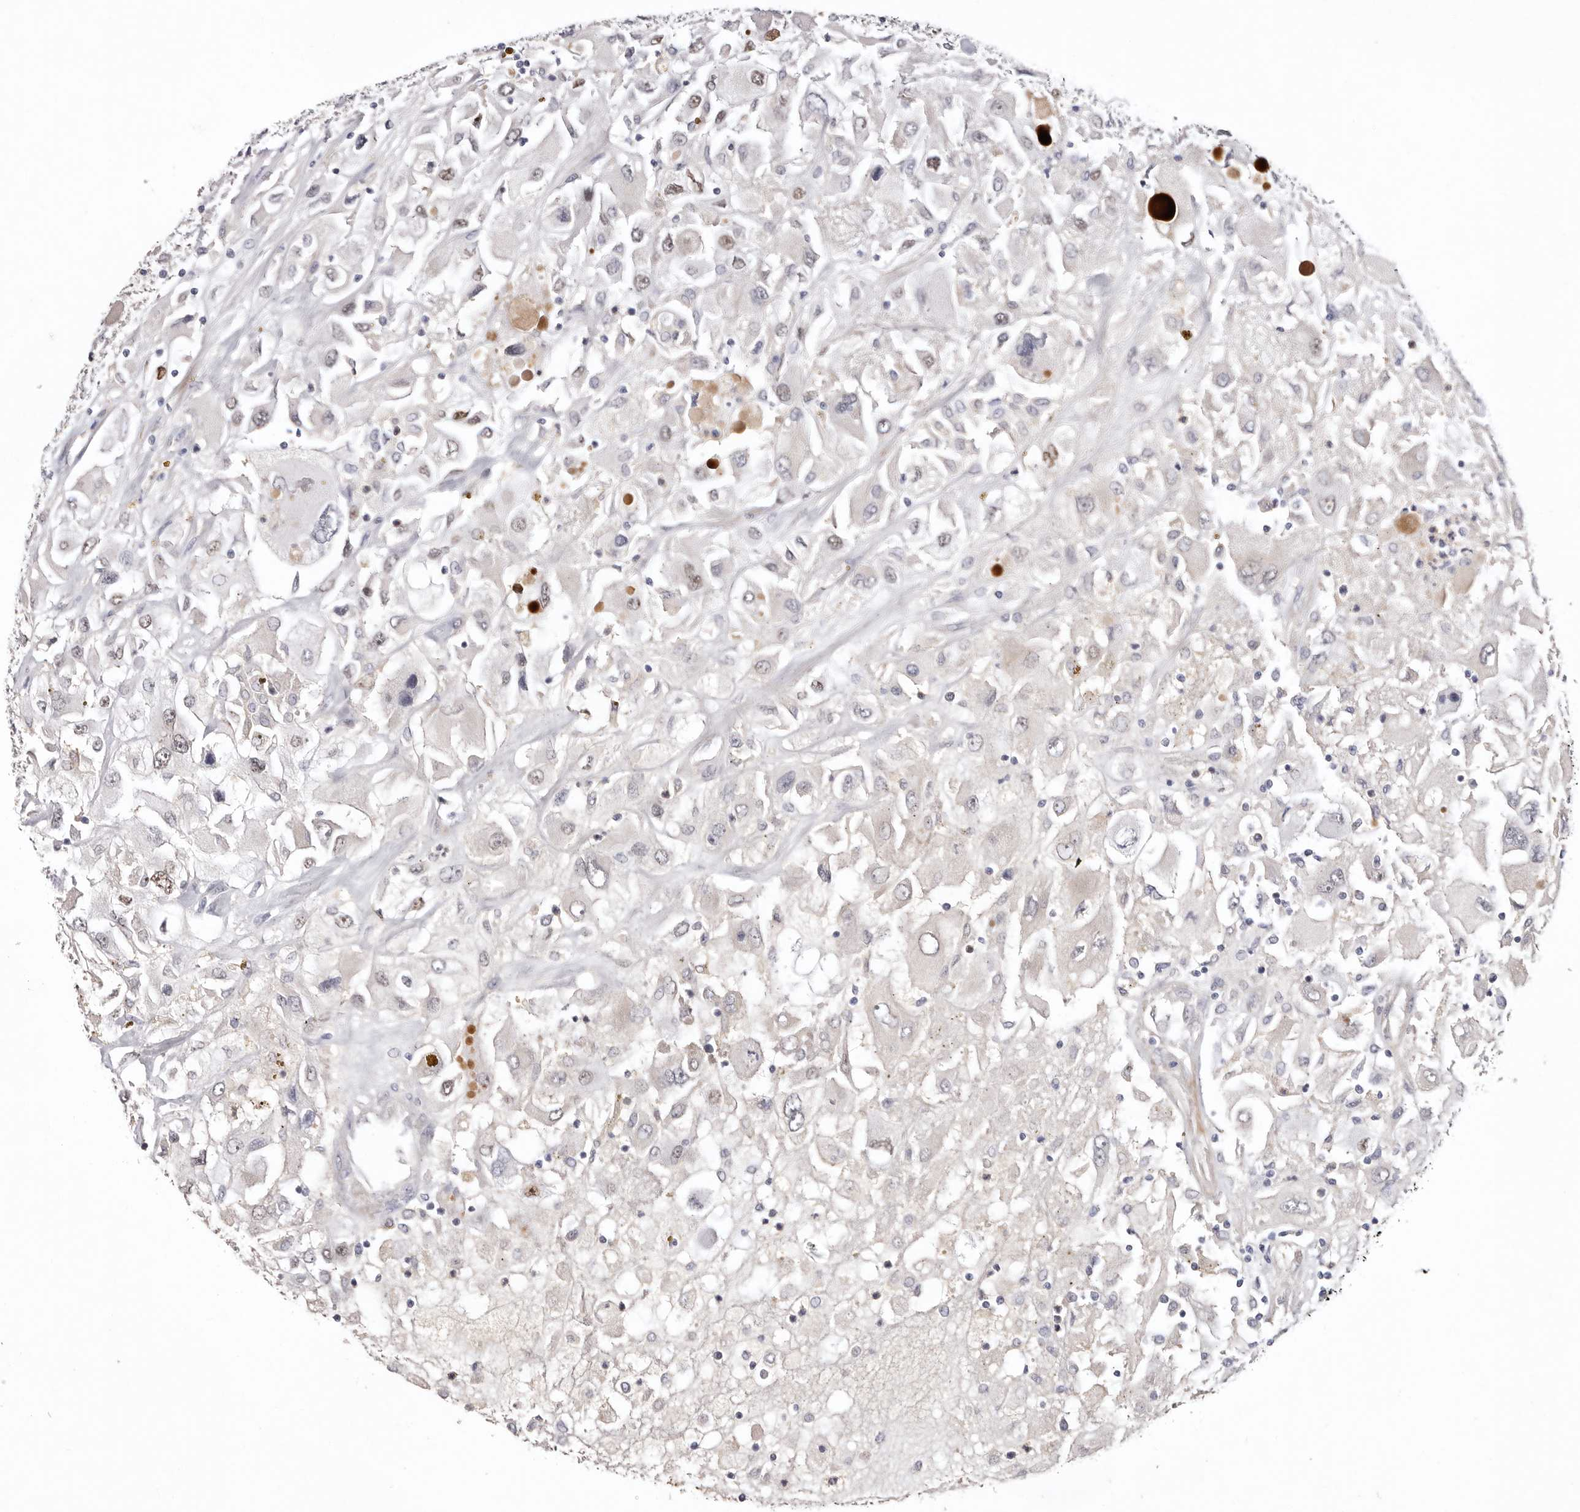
{"staining": {"intensity": "weak", "quantity": "<25%", "location": "nuclear"}, "tissue": "renal cancer", "cell_type": "Tumor cells", "image_type": "cancer", "snomed": [{"axis": "morphology", "description": "Adenocarcinoma, NOS"}, {"axis": "topography", "description": "Kidney"}], "caption": "The image demonstrates no significant staining in tumor cells of renal cancer.", "gene": "LMLN", "patient": {"sex": "female", "age": 52}}